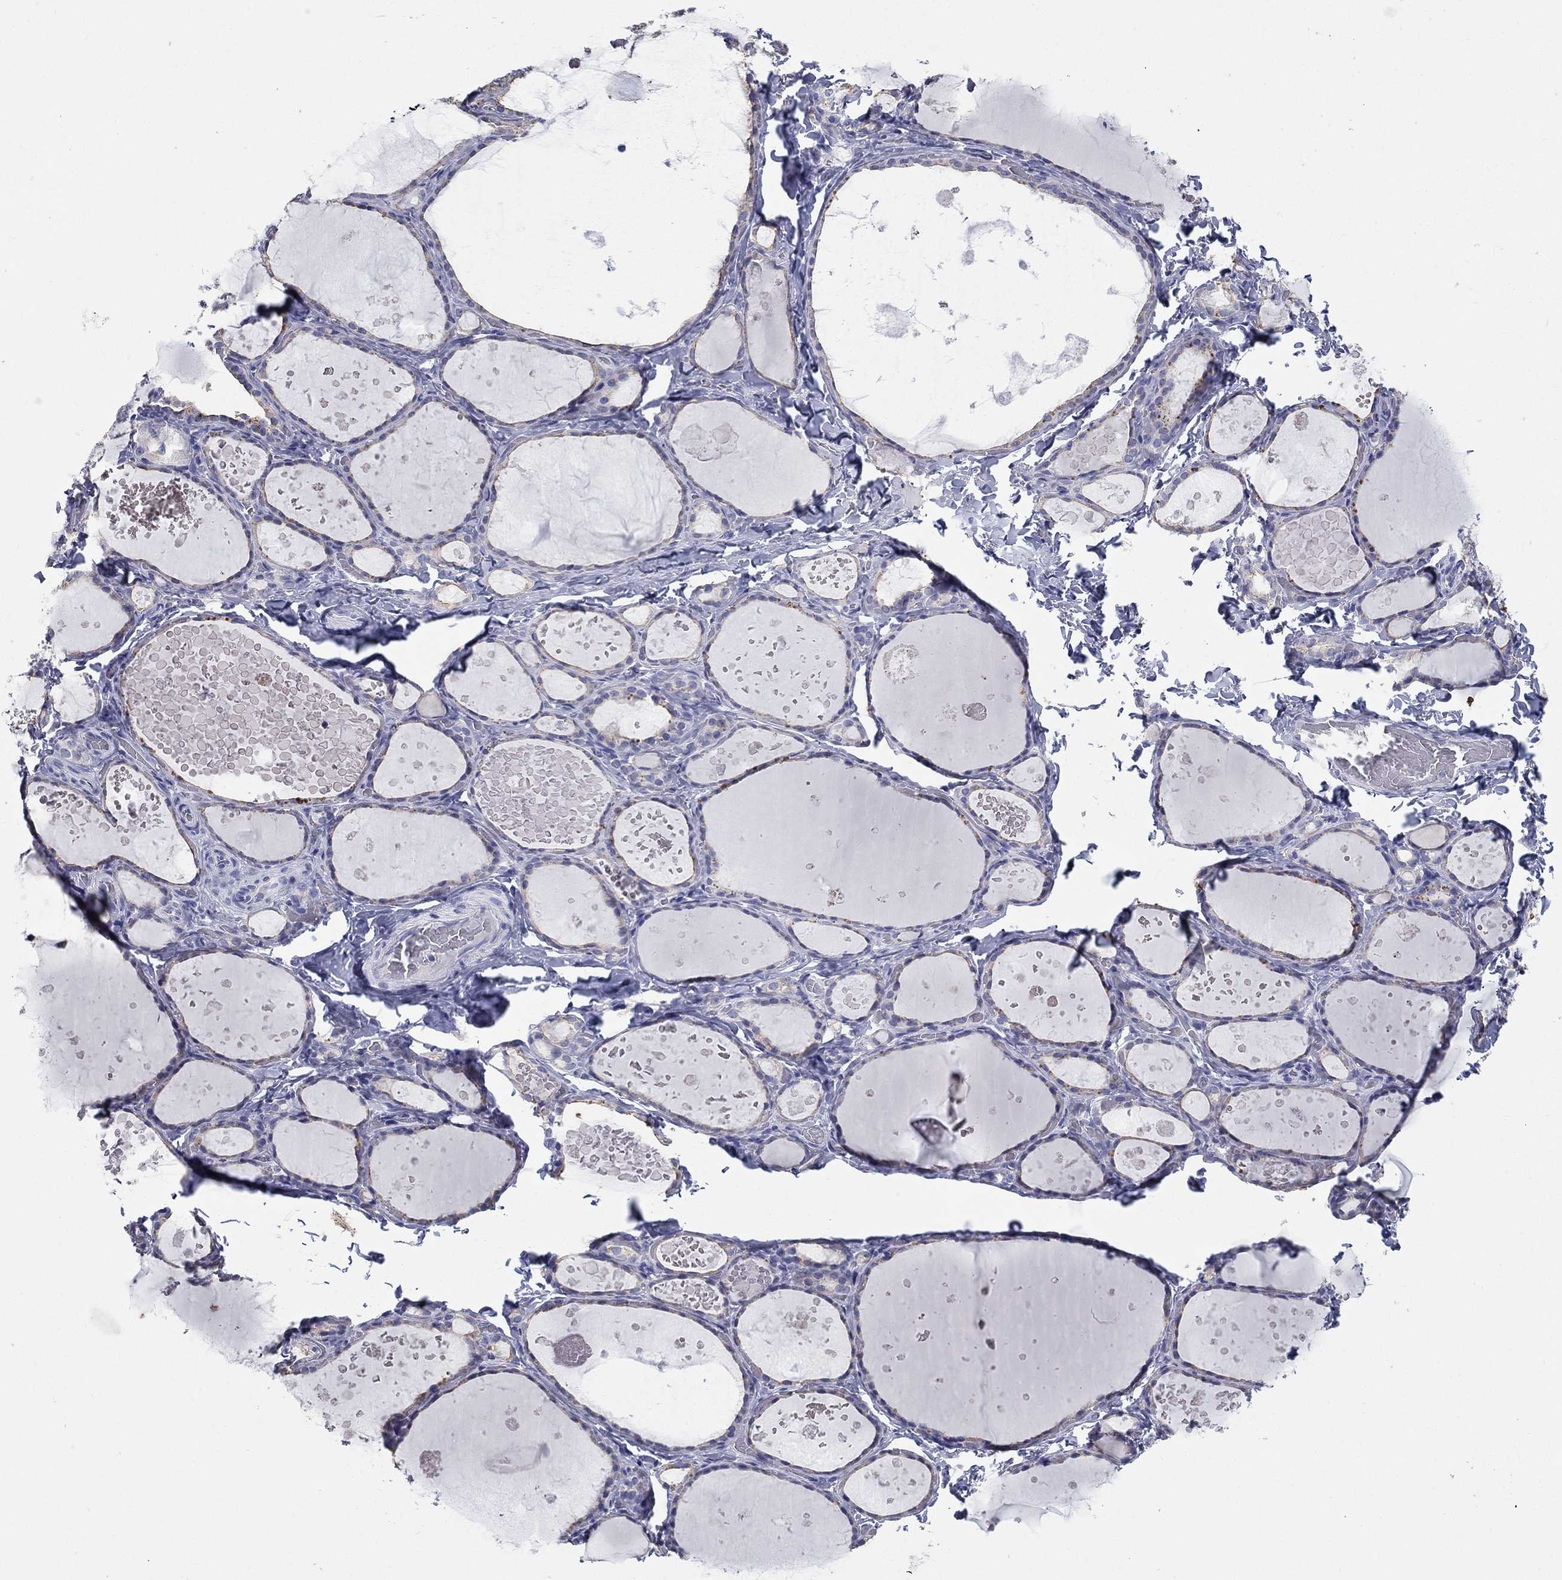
{"staining": {"intensity": "weak", "quantity": "25%-75%", "location": "cytoplasmic/membranous"}, "tissue": "thyroid gland", "cell_type": "Glandular cells", "image_type": "normal", "snomed": [{"axis": "morphology", "description": "Normal tissue, NOS"}, {"axis": "topography", "description": "Thyroid gland"}], "caption": "IHC staining of normal thyroid gland, which exhibits low levels of weak cytoplasmic/membranous staining in about 25%-75% of glandular cells indicating weak cytoplasmic/membranous protein staining. The staining was performed using DAB (brown) for protein detection and nuclei were counterstained in hematoxylin (blue).", "gene": "KRT75", "patient": {"sex": "female", "age": 56}}